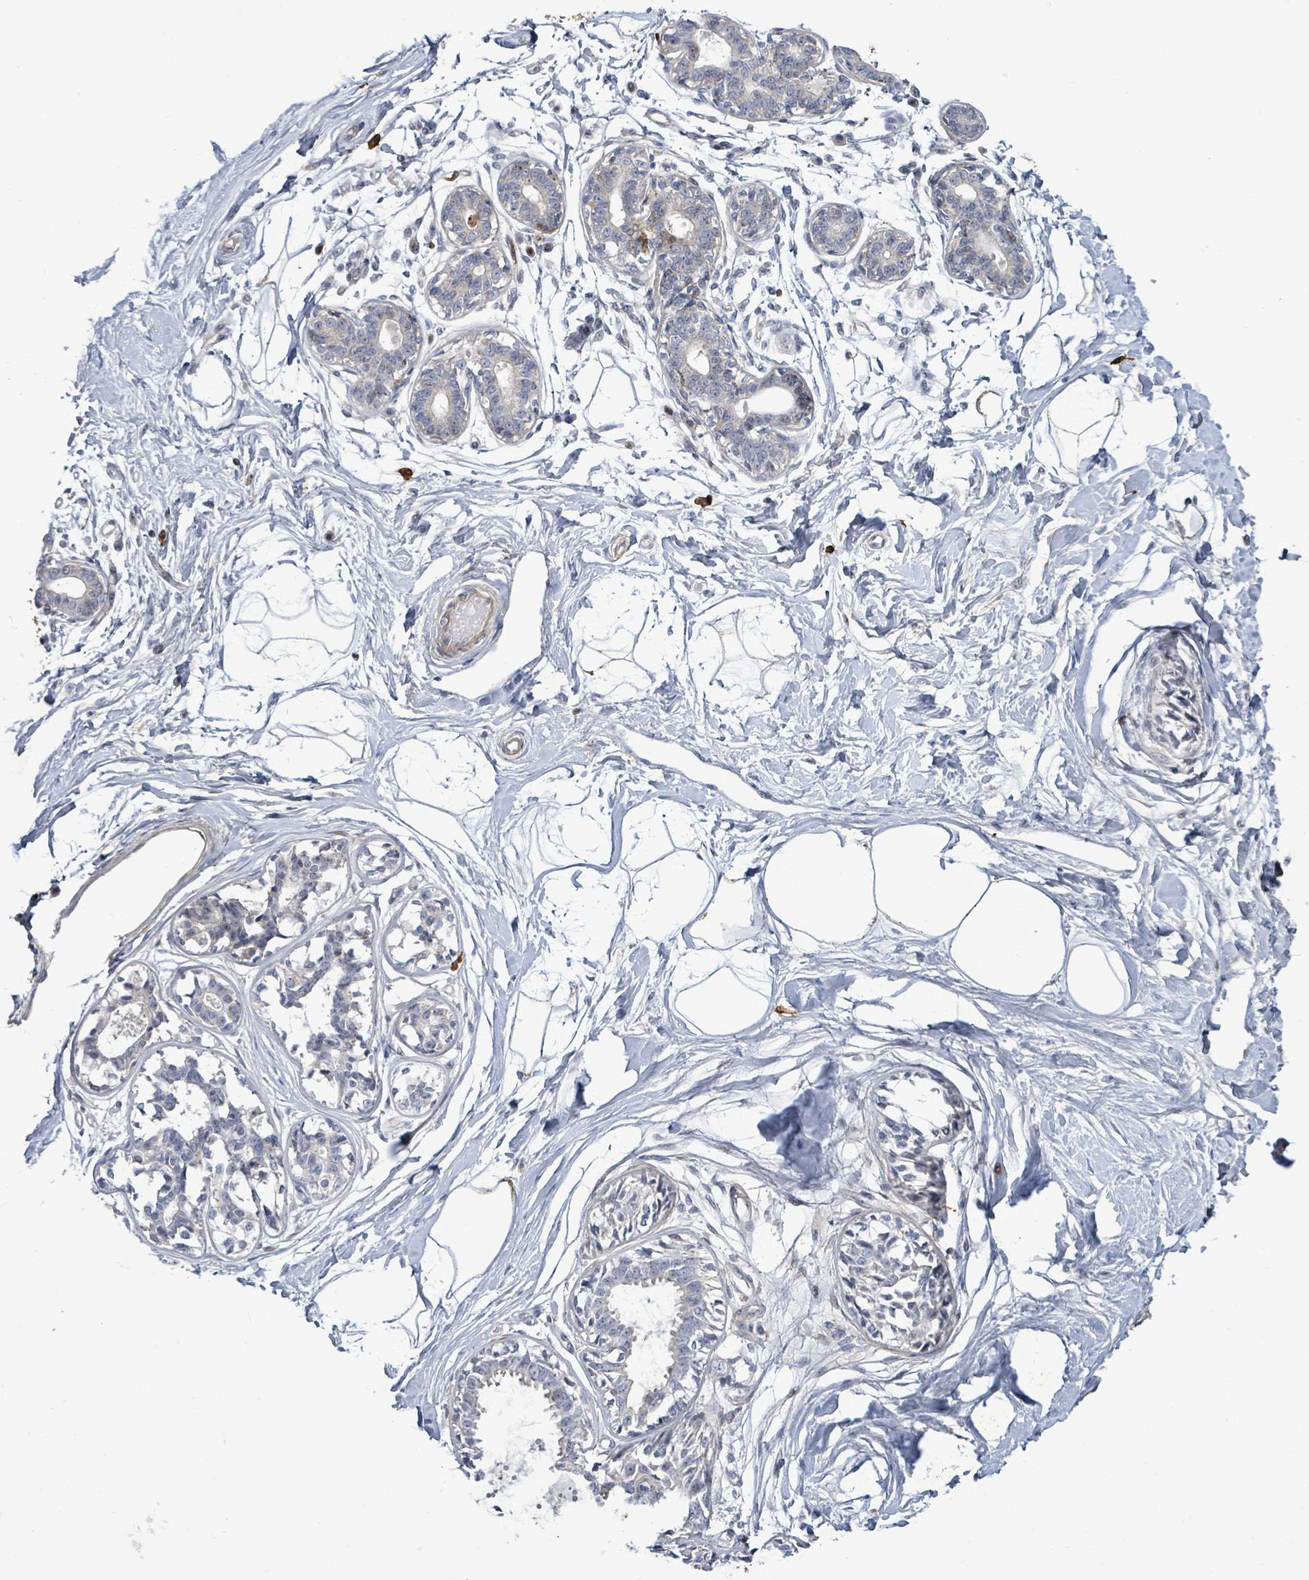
{"staining": {"intensity": "negative", "quantity": "none", "location": "none"}, "tissue": "breast", "cell_type": "Adipocytes", "image_type": "normal", "snomed": [{"axis": "morphology", "description": "Normal tissue, NOS"}, {"axis": "topography", "description": "Breast"}], "caption": "IHC histopathology image of normal breast stained for a protein (brown), which exhibits no expression in adipocytes. (DAB immunohistochemistry with hematoxylin counter stain).", "gene": "FAM210A", "patient": {"sex": "female", "age": 45}}